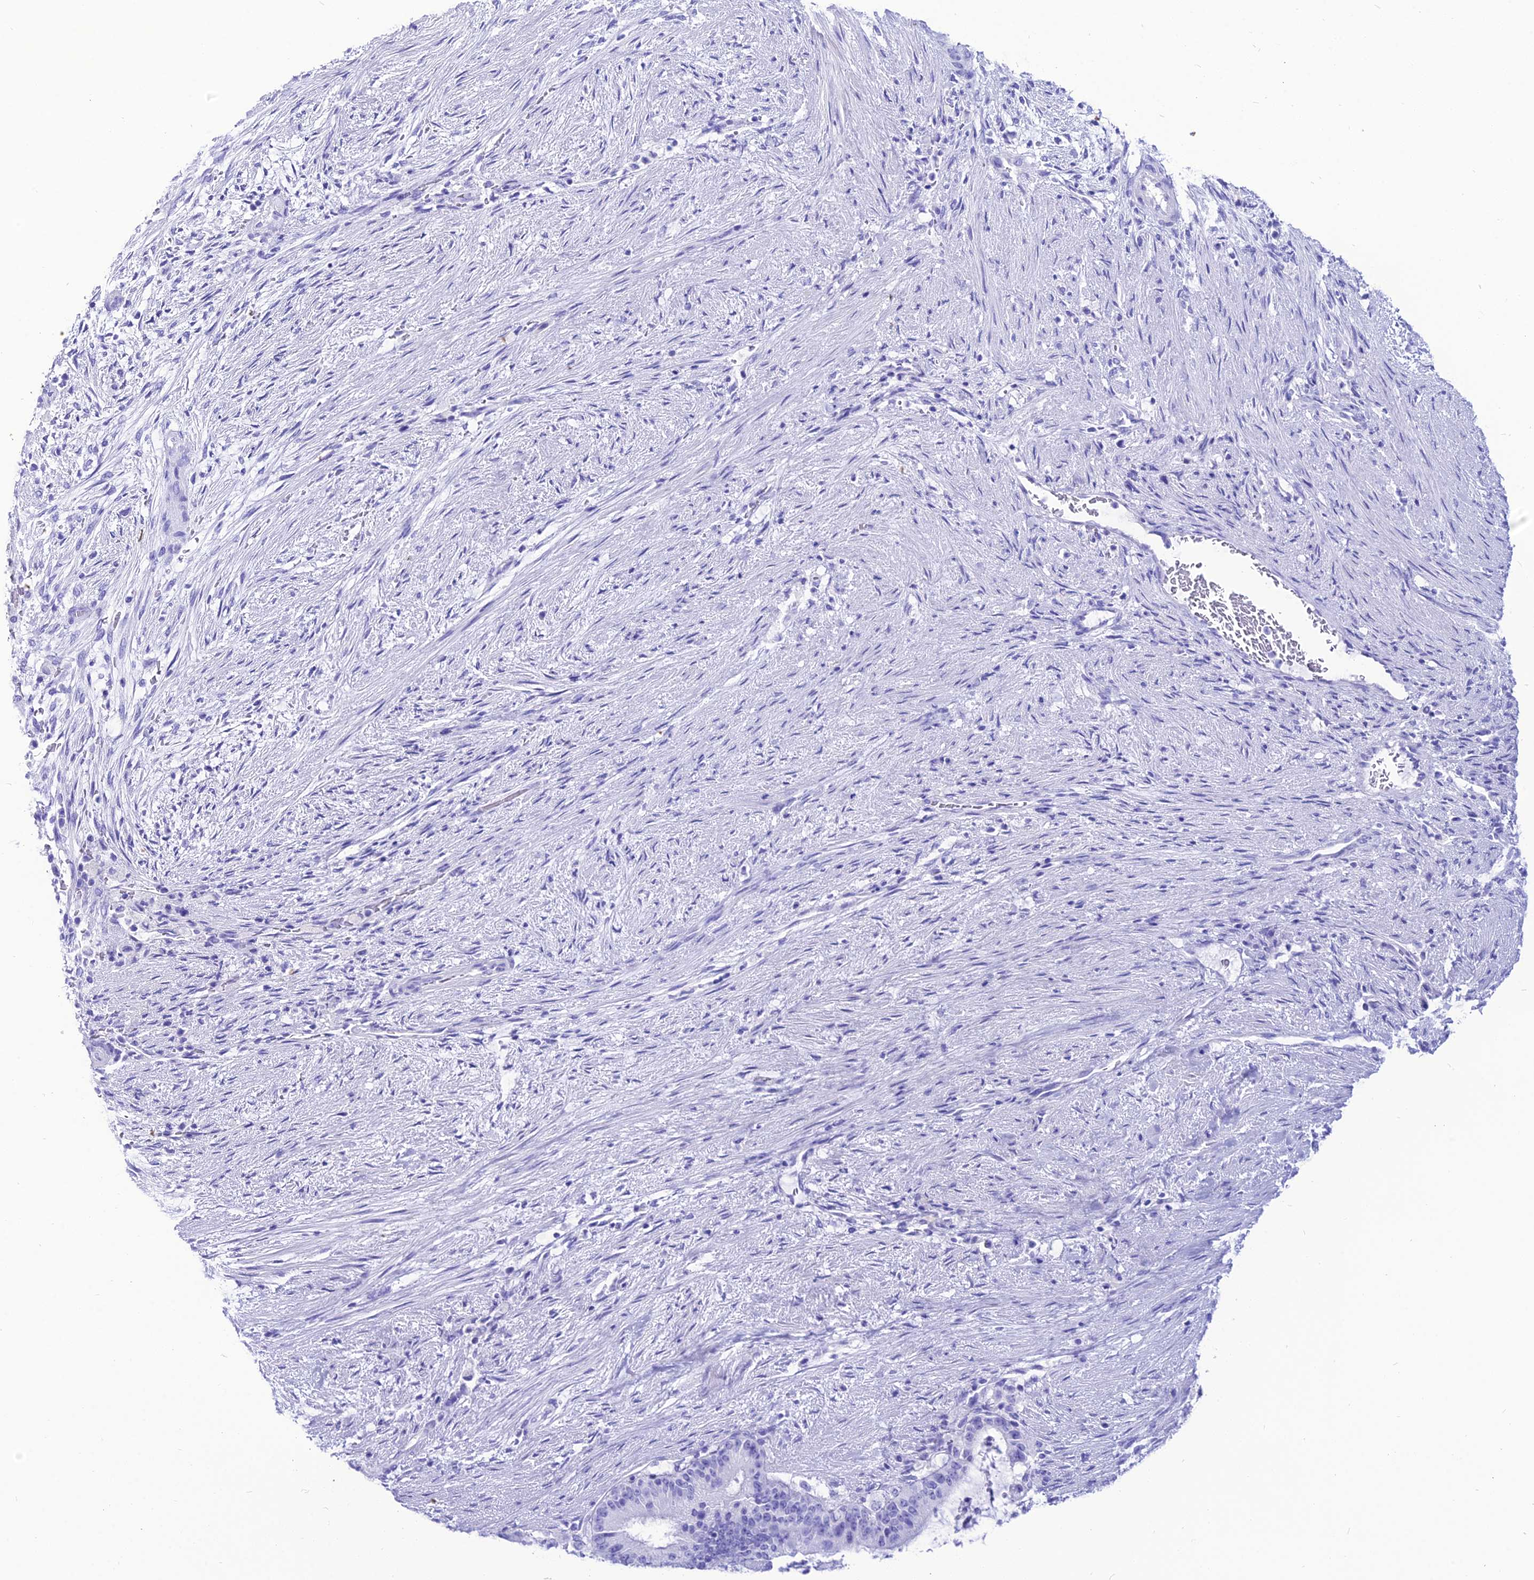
{"staining": {"intensity": "negative", "quantity": "none", "location": "none"}, "tissue": "liver cancer", "cell_type": "Tumor cells", "image_type": "cancer", "snomed": [{"axis": "morphology", "description": "Normal tissue, NOS"}, {"axis": "morphology", "description": "Cholangiocarcinoma"}, {"axis": "topography", "description": "Liver"}, {"axis": "topography", "description": "Peripheral nerve tissue"}], "caption": "This image is of liver cancer stained with immunohistochemistry (IHC) to label a protein in brown with the nuclei are counter-stained blue. There is no expression in tumor cells.", "gene": "PNMA5", "patient": {"sex": "female", "age": 73}}